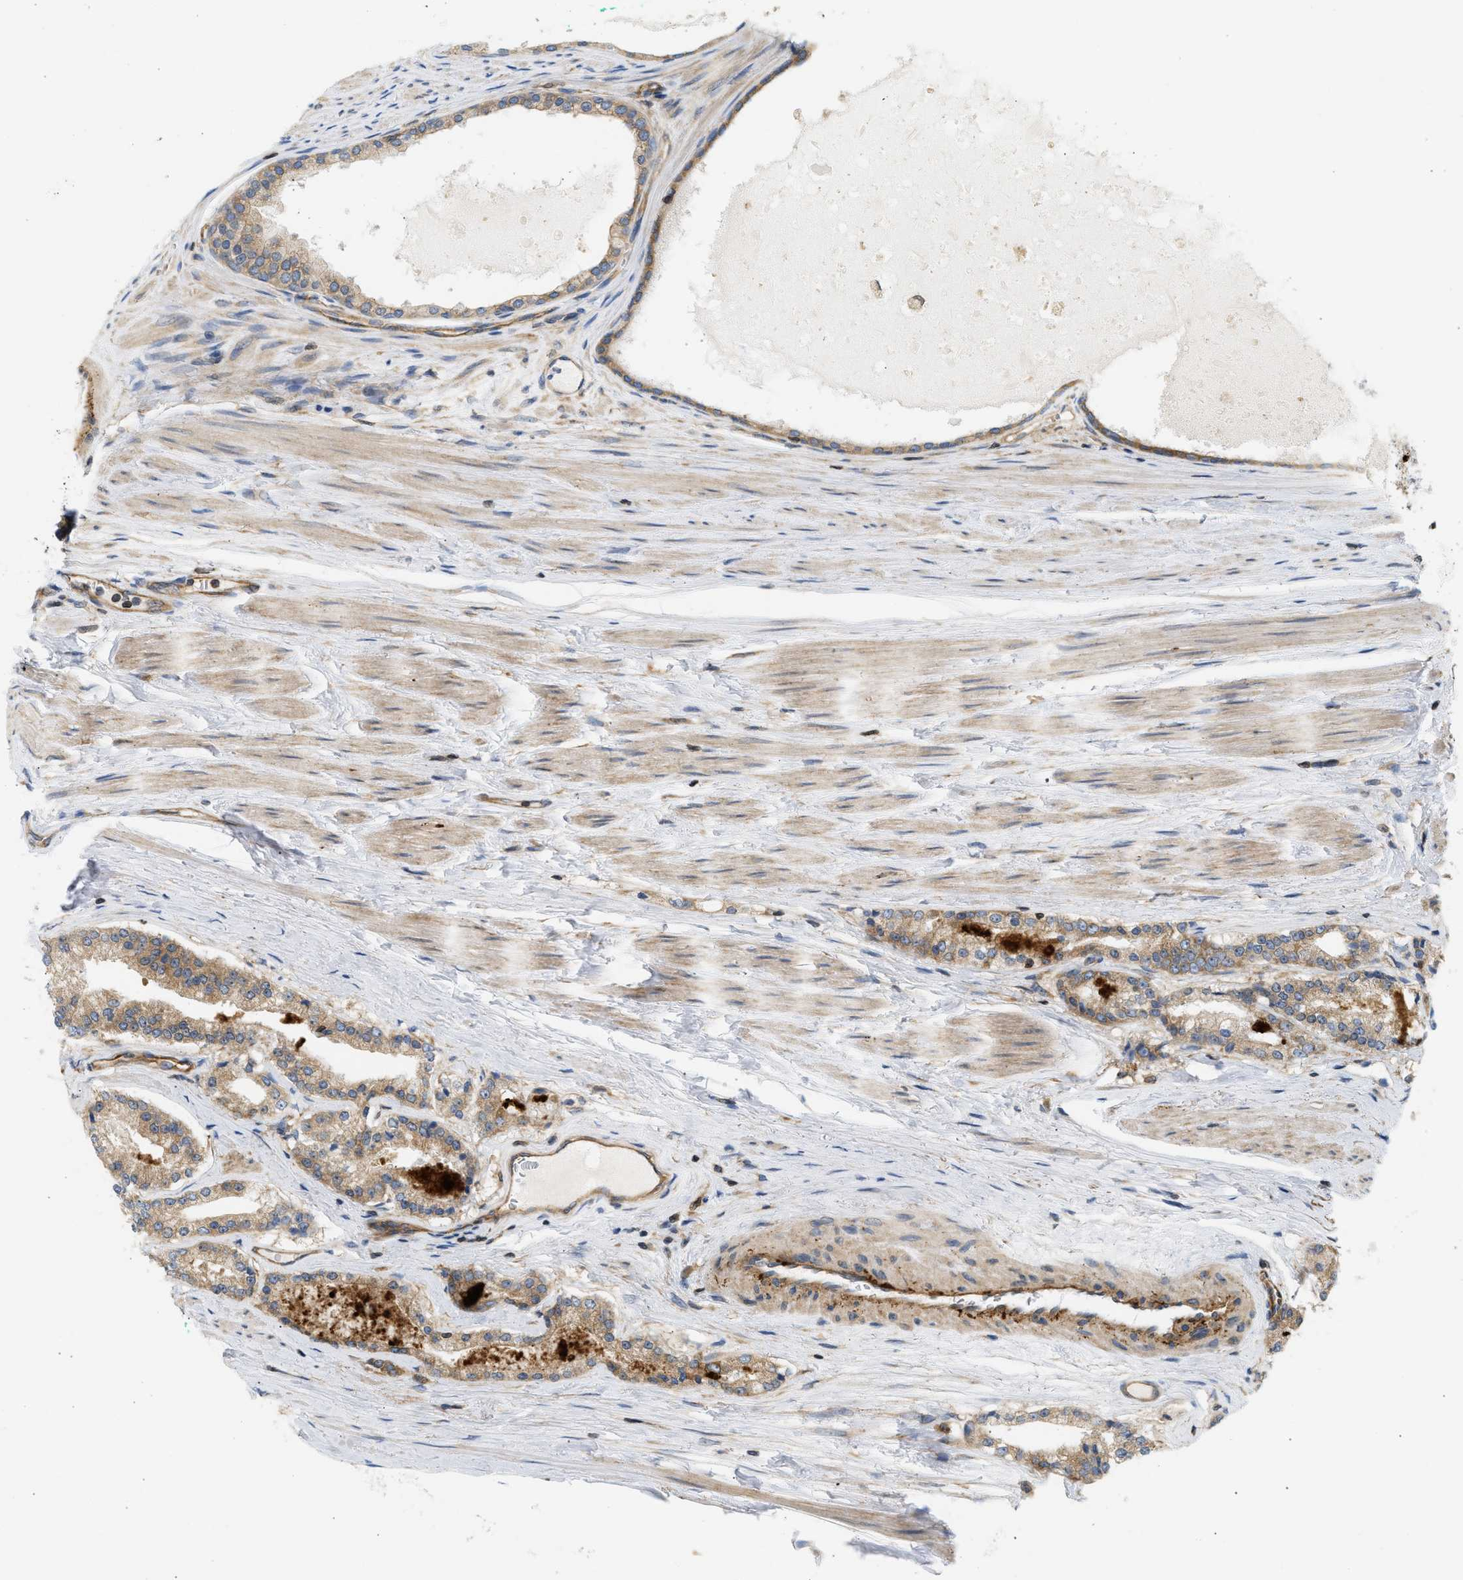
{"staining": {"intensity": "moderate", "quantity": ">75%", "location": "cytoplasmic/membranous"}, "tissue": "prostate cancer", "cell_type": "Tumor cells", "image_type": "cancer", "snomed": [{"axis": "morphology", "description": "Adenocarcinoma, Low grade"}, {"axis": "topography", "description": "Prostate"}], "caption": "Approximately >75% of tumor cells in prostate cancer exhibit moderate cytoplasmic/membranous protein staining as visualized by brown immunohistochemical staining.", "gene": "STRN", "patient": {"sex": "male", "age": 70}}